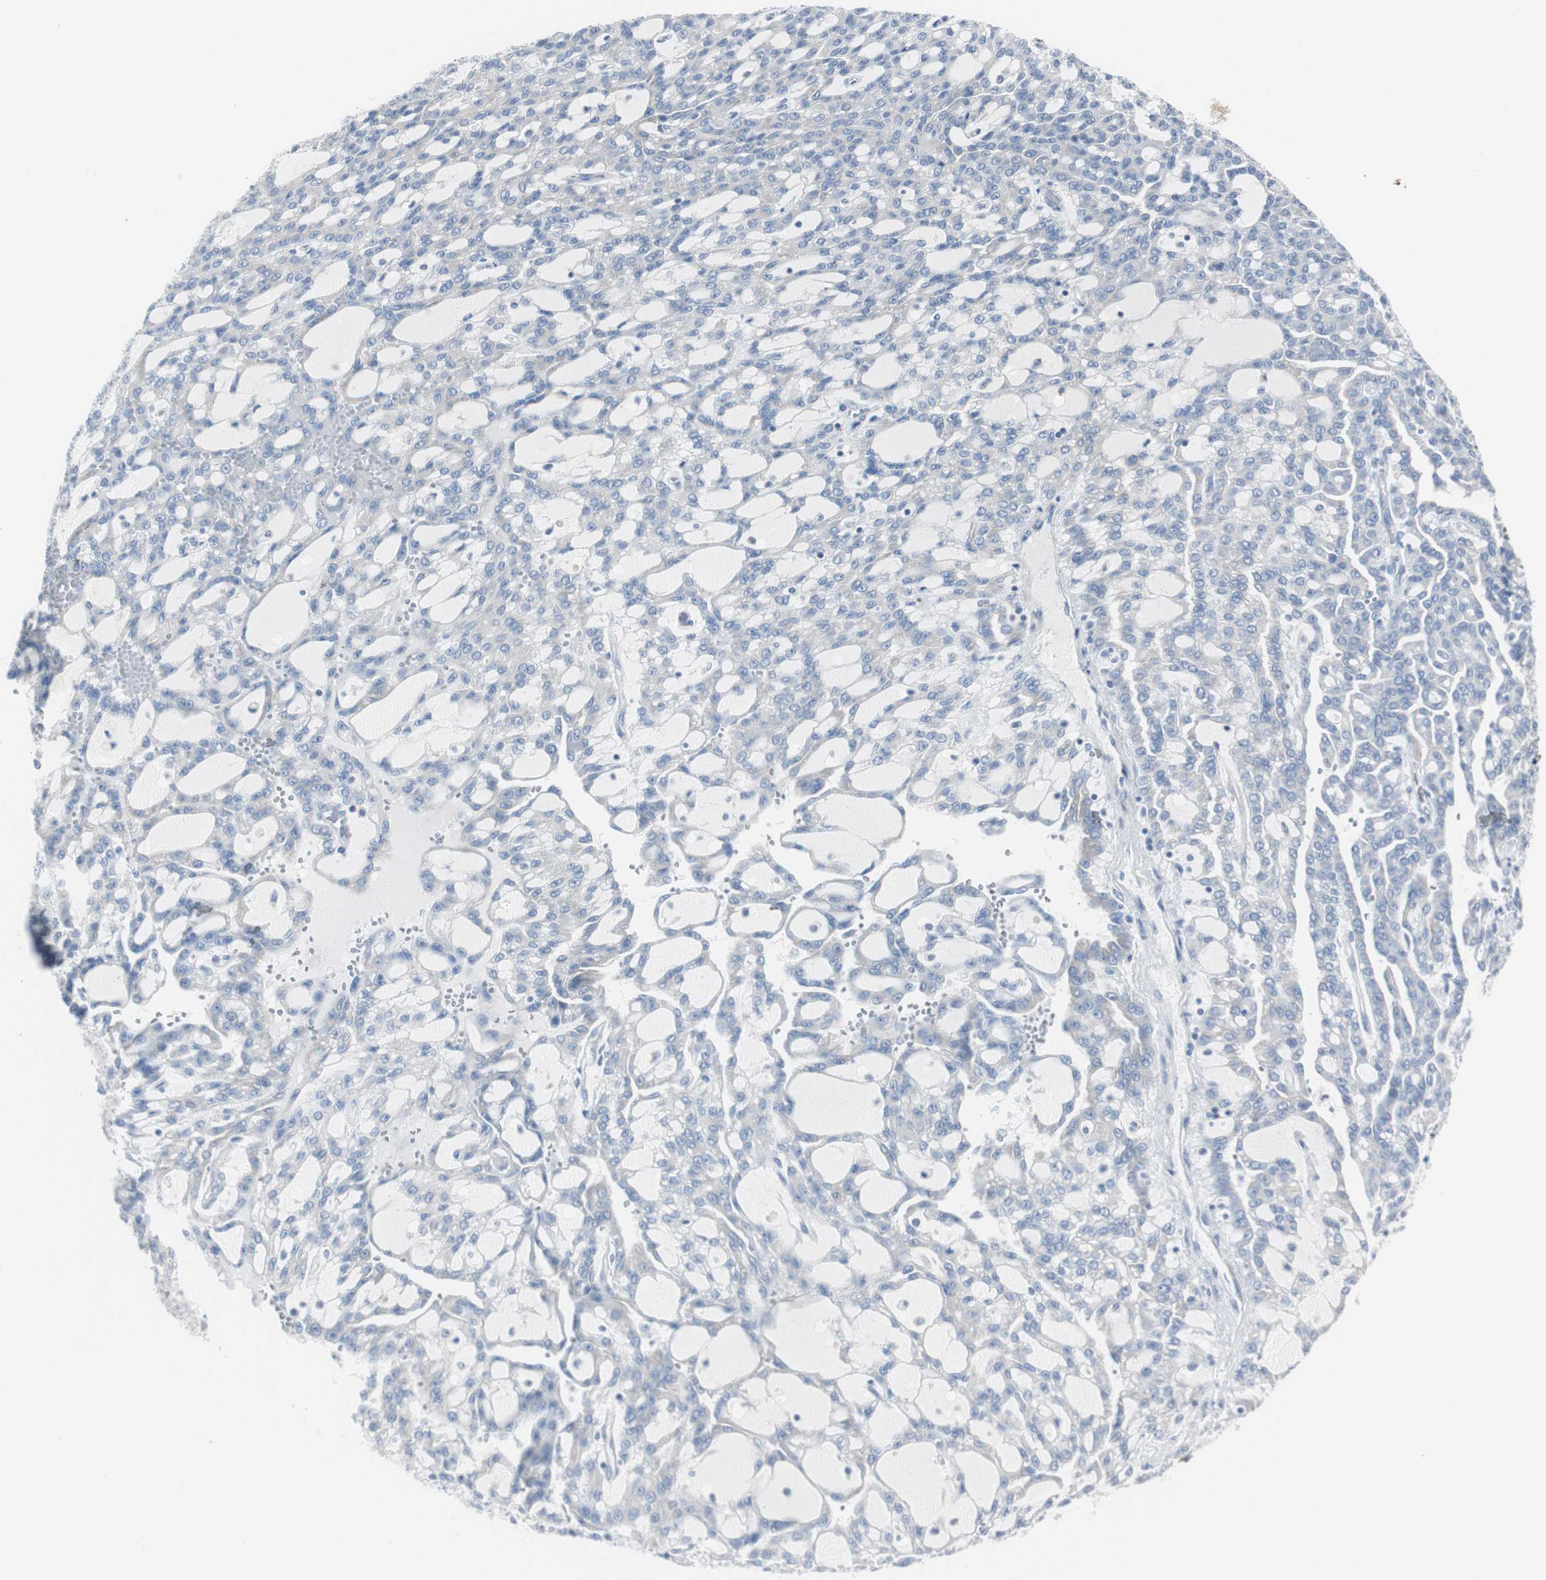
{"staining": {"intensity": "negative", "quantity": "none", "location": "none"}, "tissue": "renal cancer", "cell_type": "Tumor cells", "image_type": "cancer", "snomed": [{"axis": "morphology", "description": "Adenocarcinoma, NOS"}, {"axis": "topography", "description": "Kidney"}], "caption": "A histopathology image of human adenocarcinoma (renal) is negative for staining in tumor cells.", "gene": "RPS12", "patient": {"sex": "male", "age": 63}}